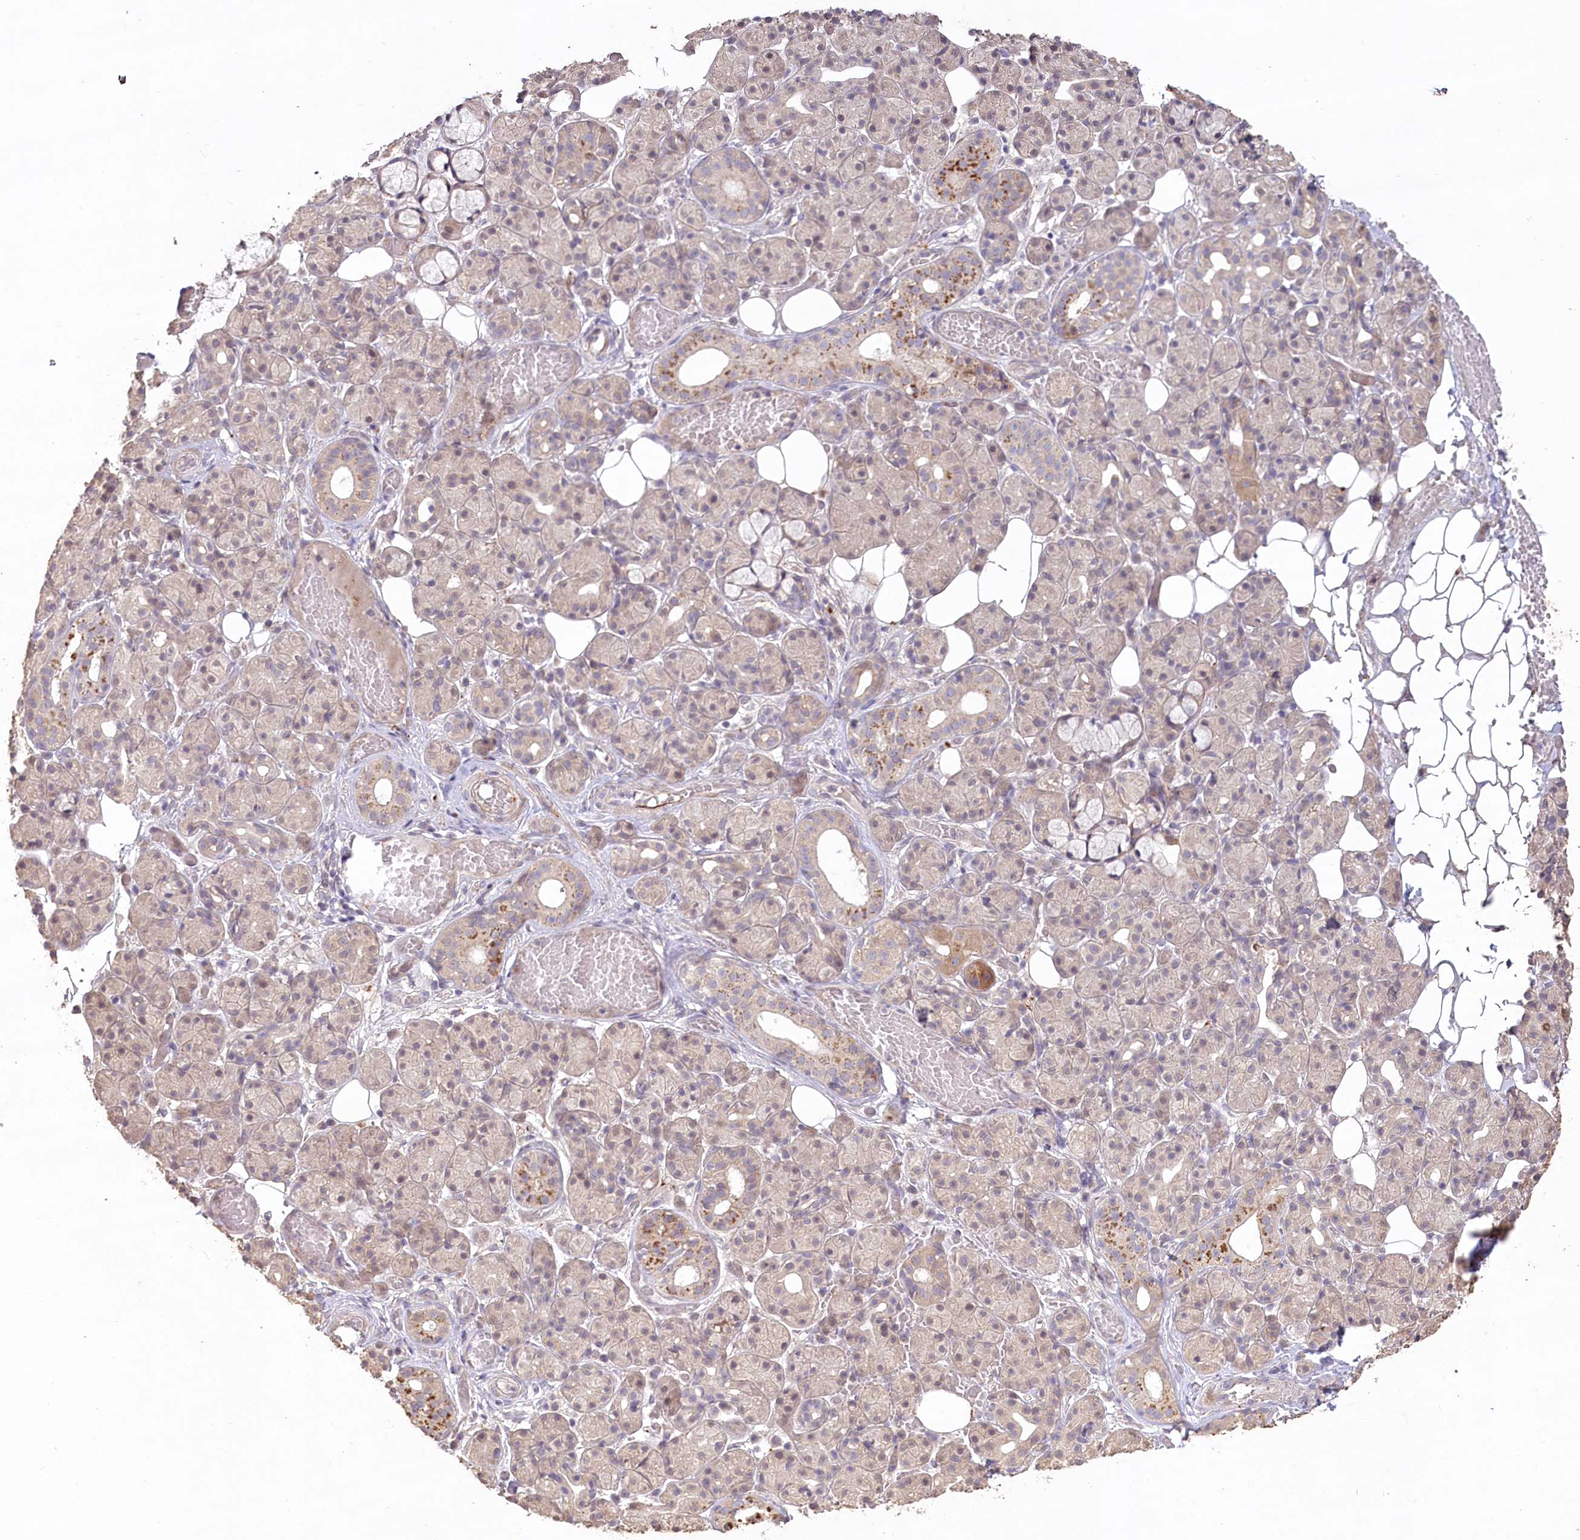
{"staining": {"intensity": "moderate", "quantity": "25%-75%", "location": "cytoplasmic/membranous"}, "tissue": "salivary gland", "cell_type": "Glandular cells", "image_type": "normal", "snomed": [{"axis": "morphology", "description": "Normal tissue, NOS"}, {"axis": "topography", "description": "Salivary gland"}], "caption": "Immunohistochemical staining of benign salivary gland shows 25%-75% levels of moderate cytoplasmic/membranous protein positivity in about 25%-75% of glandular cells.", "gene": "IRAK1BP1", "patient": {"sex": "male", "age": 63}}